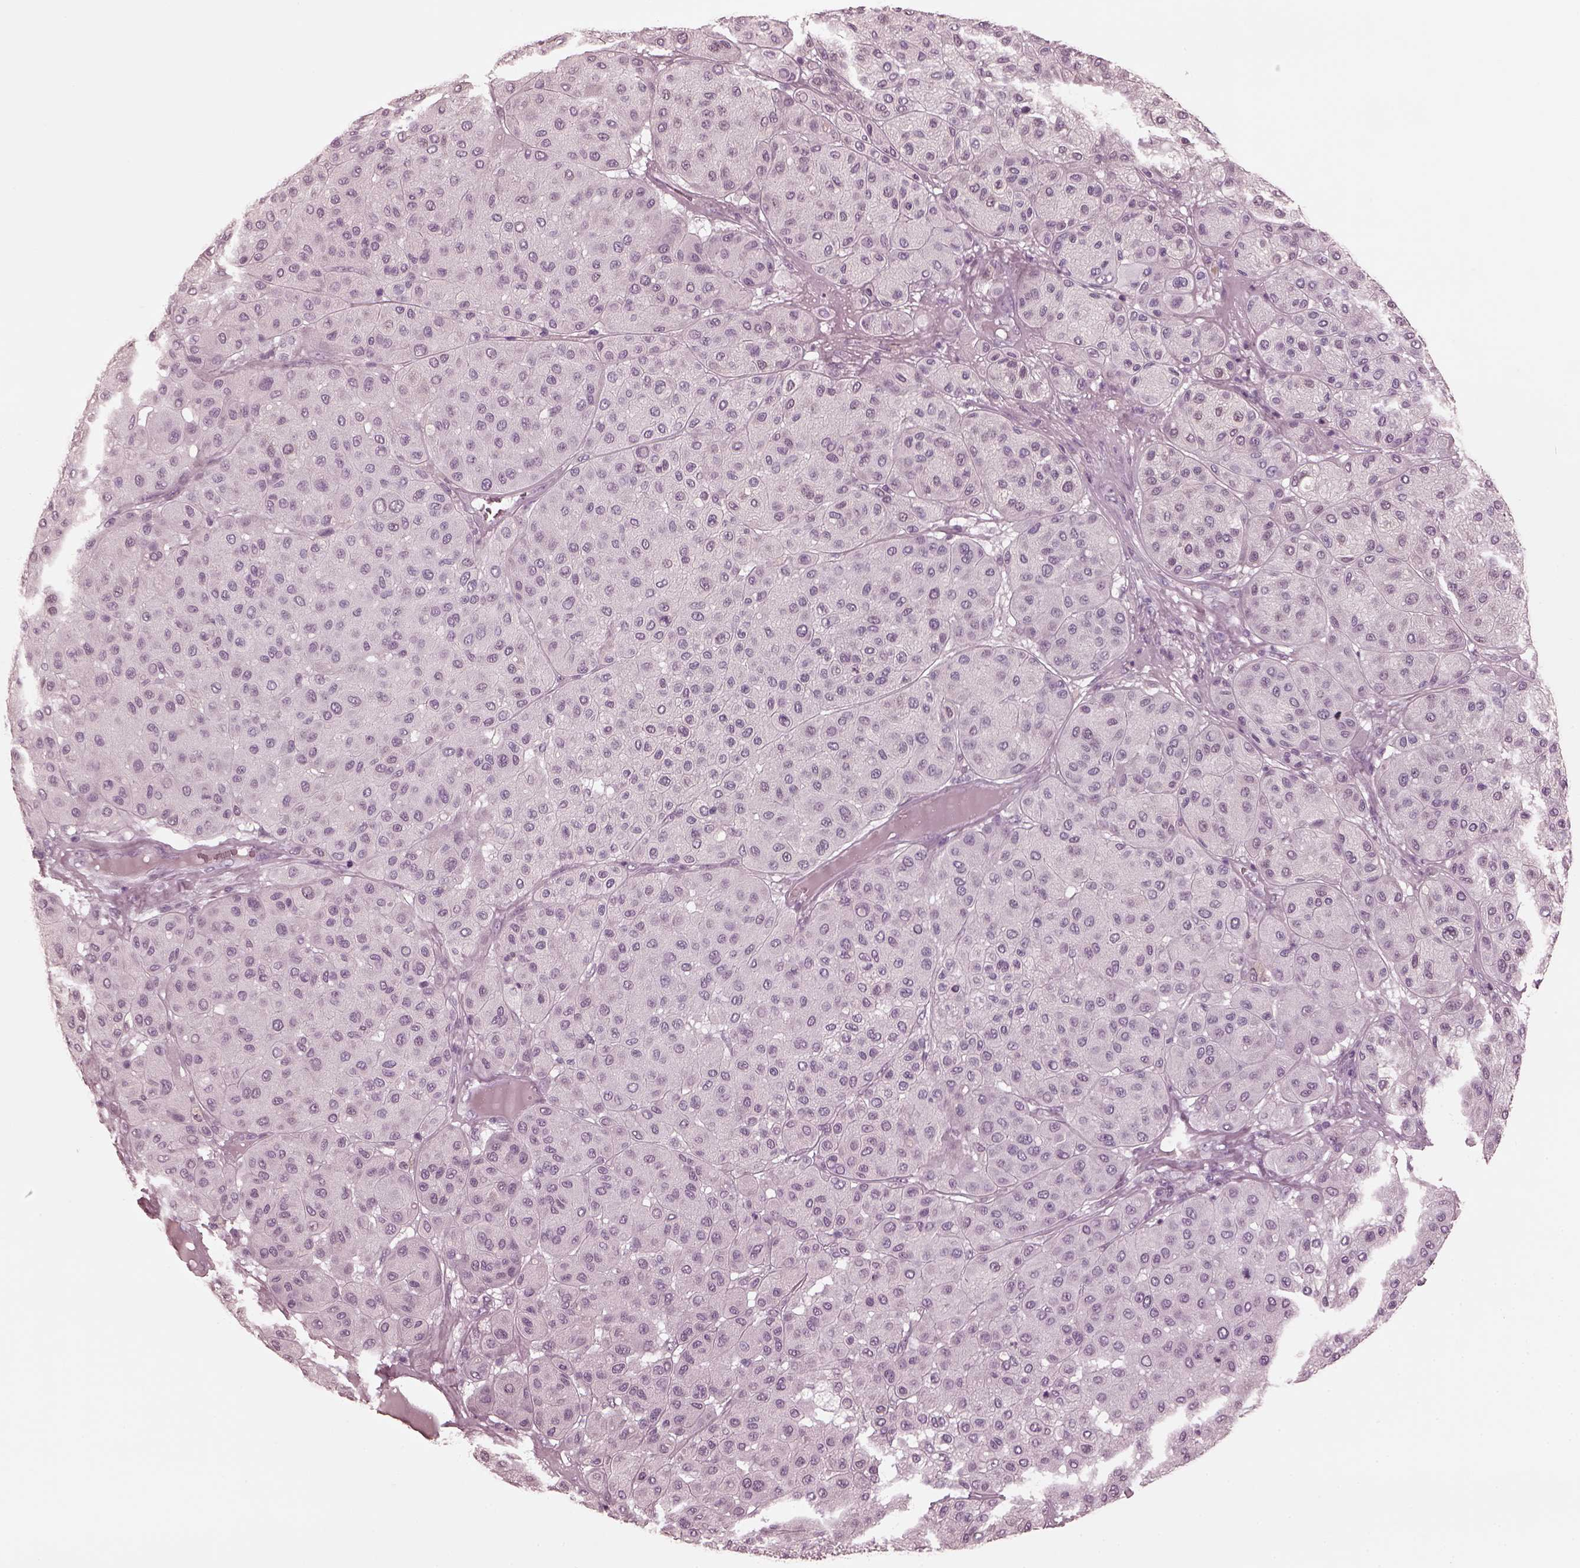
{"staining": {"intensity": "negative", "quantity": "none", "location": "none"}, "tissue": "melanoma", "cell_type": "Tumor cells", "image_type": "cancer", "snomed": [{"axis": "morphology", "description": "Malignant melanoma, Metastatic site"}, {"axis": "topography", "description": "Smooth muscle"}], "caption": "A histopathology image of malignant melanoma (metastatic site) stained for a protein displays no brown staining in tumor cells.", "gene": "CGA", "patient": {"sex": "male", "age": 41}}